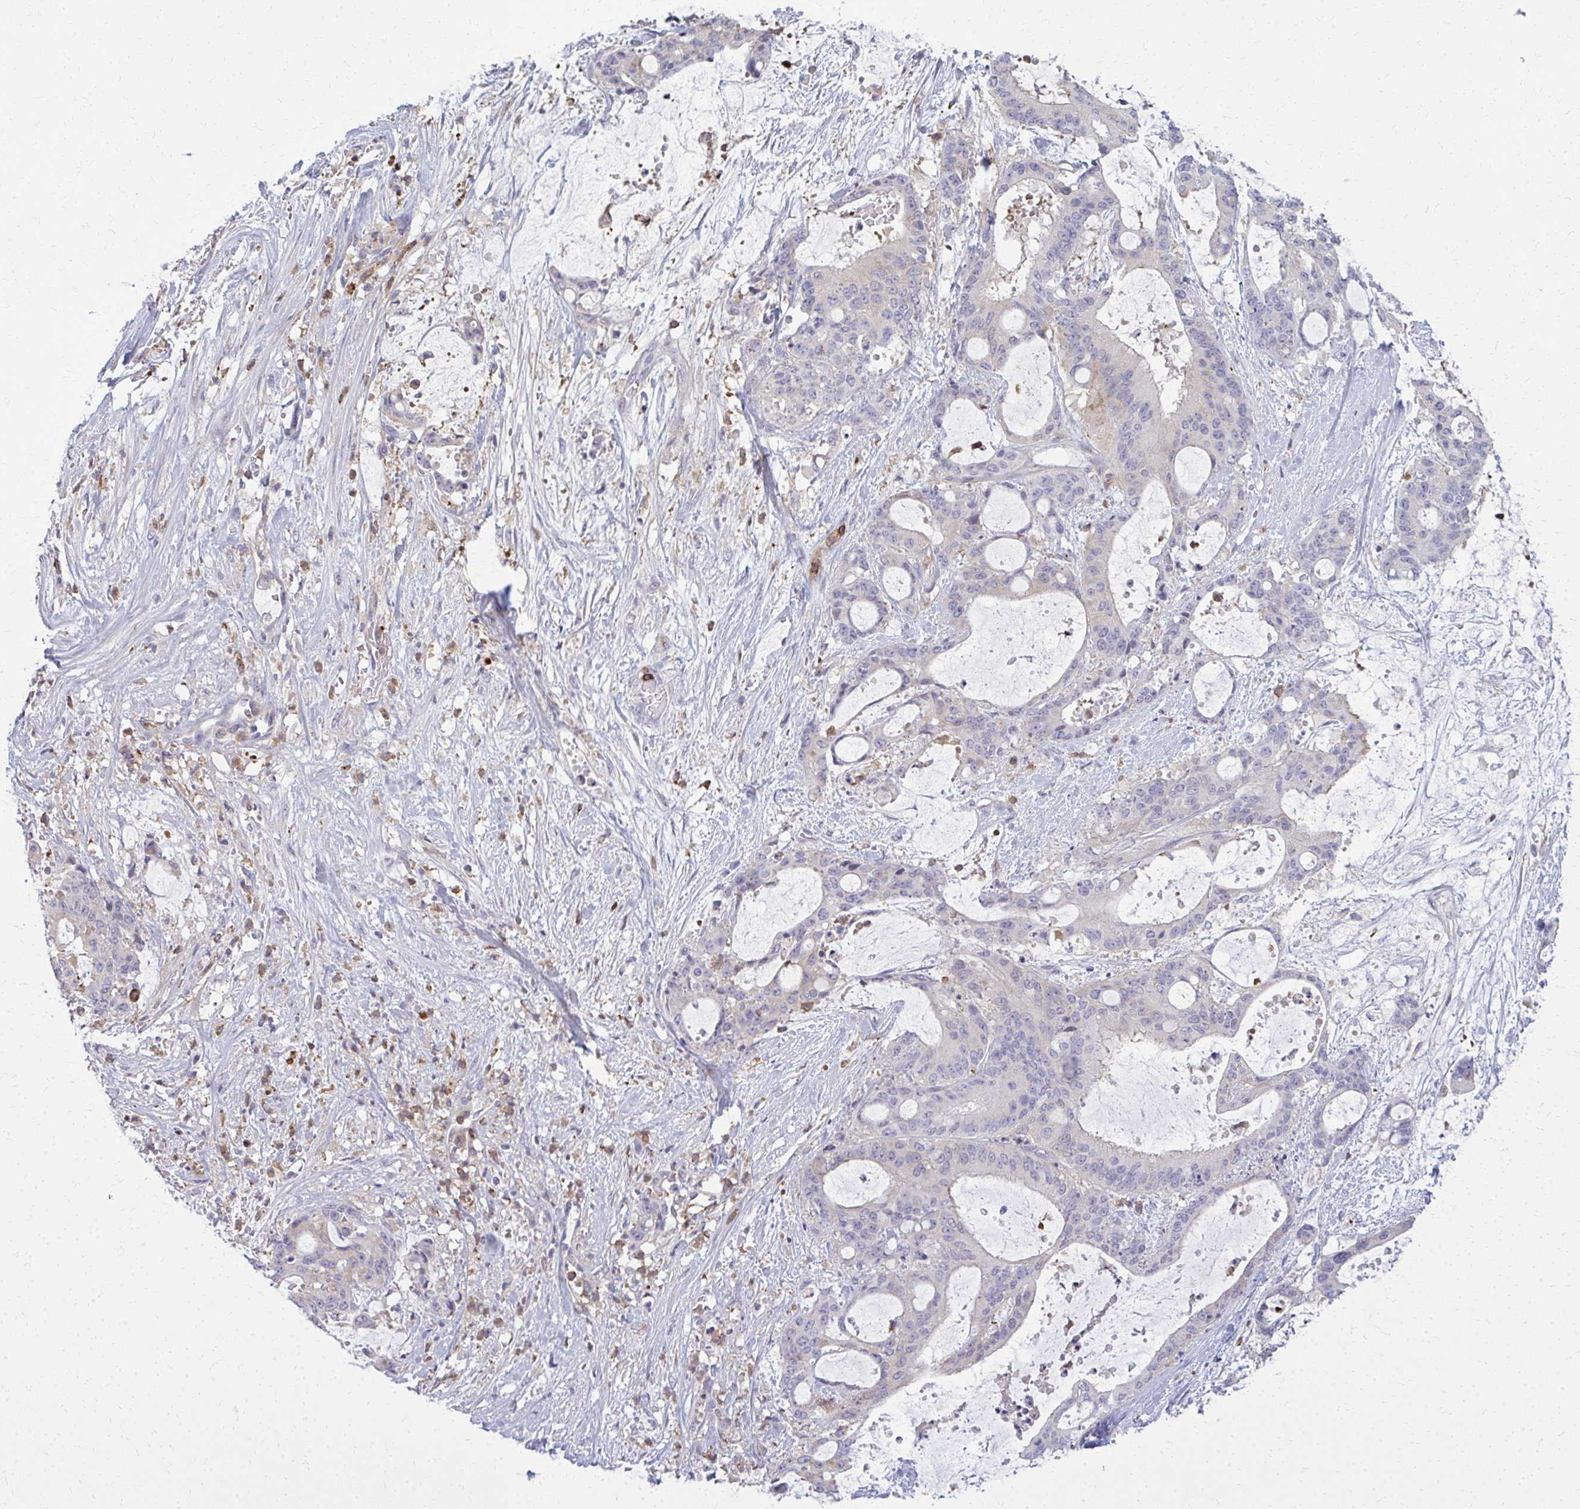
{"staining": {"intensity": "negative", "quantity": "none", "location": "none"}, "tissue": "liver cancer", "cell_type": "Tumor cells", "image_type": "cancer", "snomed": [{"axis": "morphology", "description": "Normal tissue, NOS"}, {"axis": "morphology", "description": "Cholangiocarcinoma"}, {"axis": "topography", "description": "Liver"}, {"axis": "topography", "description": "Peripheral nerve tissue"}], "caption": "Tumor cells show no significant protein staining in cholangiocarcinoma (liver).", "gene": "AP5M1", "patient": {"sex": "female", "age": 73}}